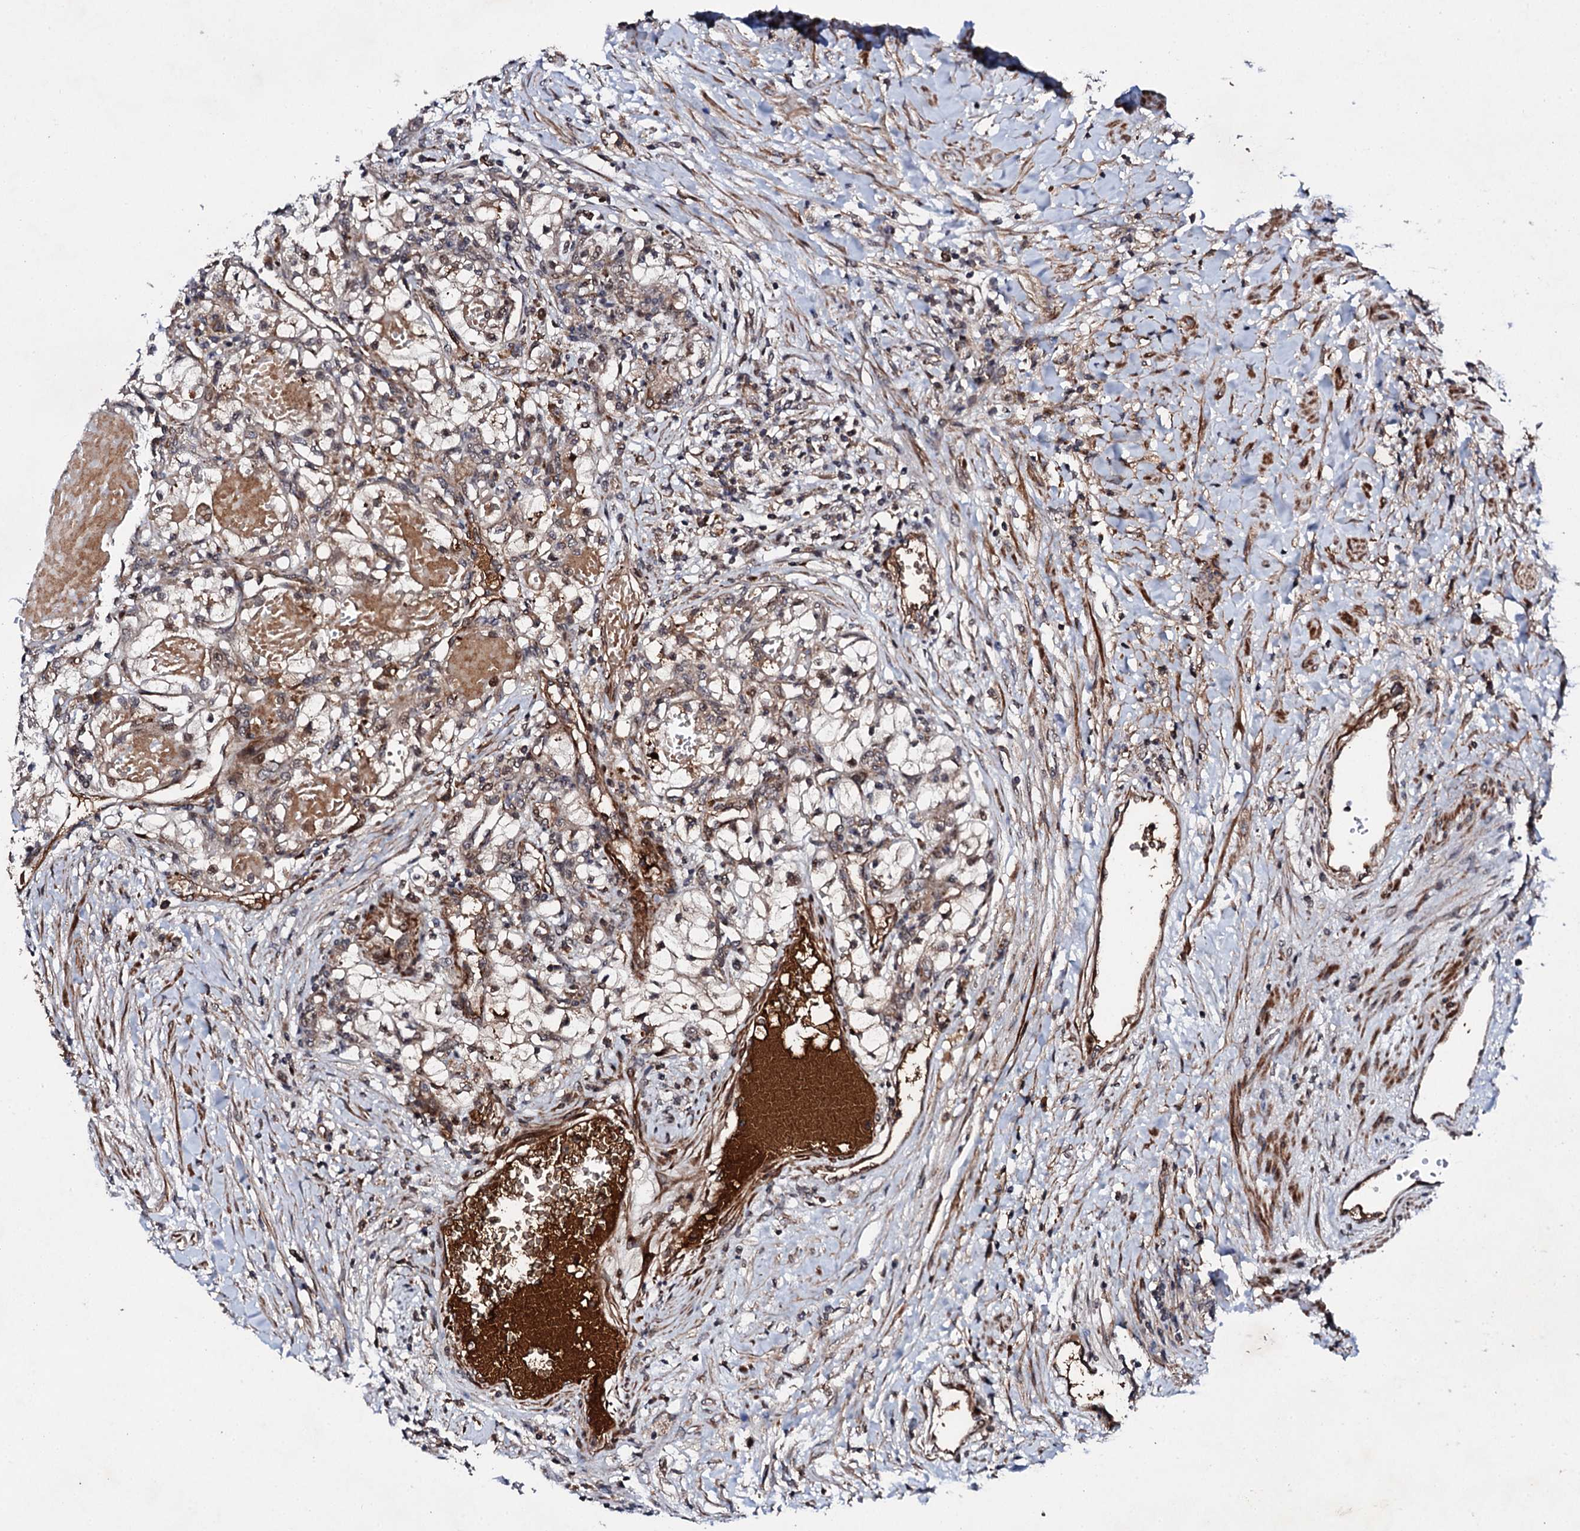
{"staining": {"intensity": "weak", "quantity": ">75%", "location": "cytoplasmic/membranous"}, "tissue": "renal cancer", "cell_type": "Tumor cells", "image_type": "cancer", "snomed": [{"axis": "morphology", "description": "Normal tissue, NOS"}, {"axis": "morphology", "description": "Adenocarcinoma, NOS"}, {"axis": "topography", "description": "Kidney"}], "caption": "The micrograph displays immunohistochemical staining of renal cancer (adenocarcinoma). There is weak cytoplasmic/membranous expression is identified in about >75% of tumor cells. (DAB (3,3'-diaminobenzidine) IHC with brightfield microscopy, high magnification).", "gene": "FAM111A", "patient": {"sex": "male", "age": 68}}